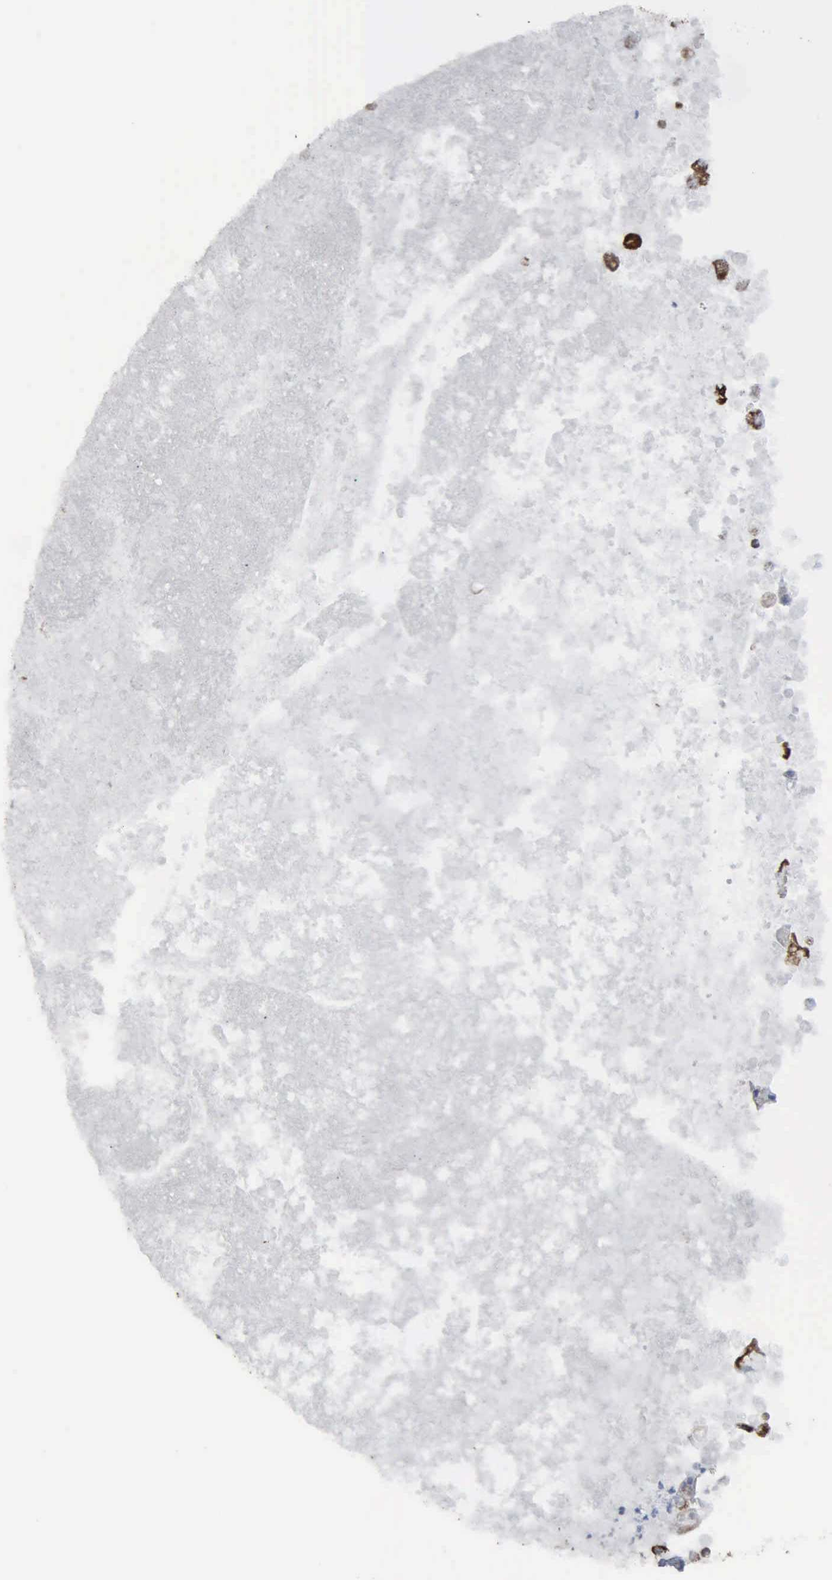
{"staining": {"intensity": "strong", "quantity": ">75%", "location": "cytoplasmic/membranous"}, "tissue": "ovarian cancer", "cell_type": "Tumor cells", "image_type": "cancer", "snomed": [{"axis": "morphology", "description": "Cystadenocarcinoma, mucinous, NOS"}, {"axis": "topography", "description": "Ovary"}], "caption": "Immunohistochemical staining of human ovarian cancer (mucinous cystadenocarcinoma) exhibits strong cytoplasmic/membranous protein positivity in approximately >75% of tumor cells.", "gene": "HSPA9", "patient": {"sex": "female", "age": 37}}